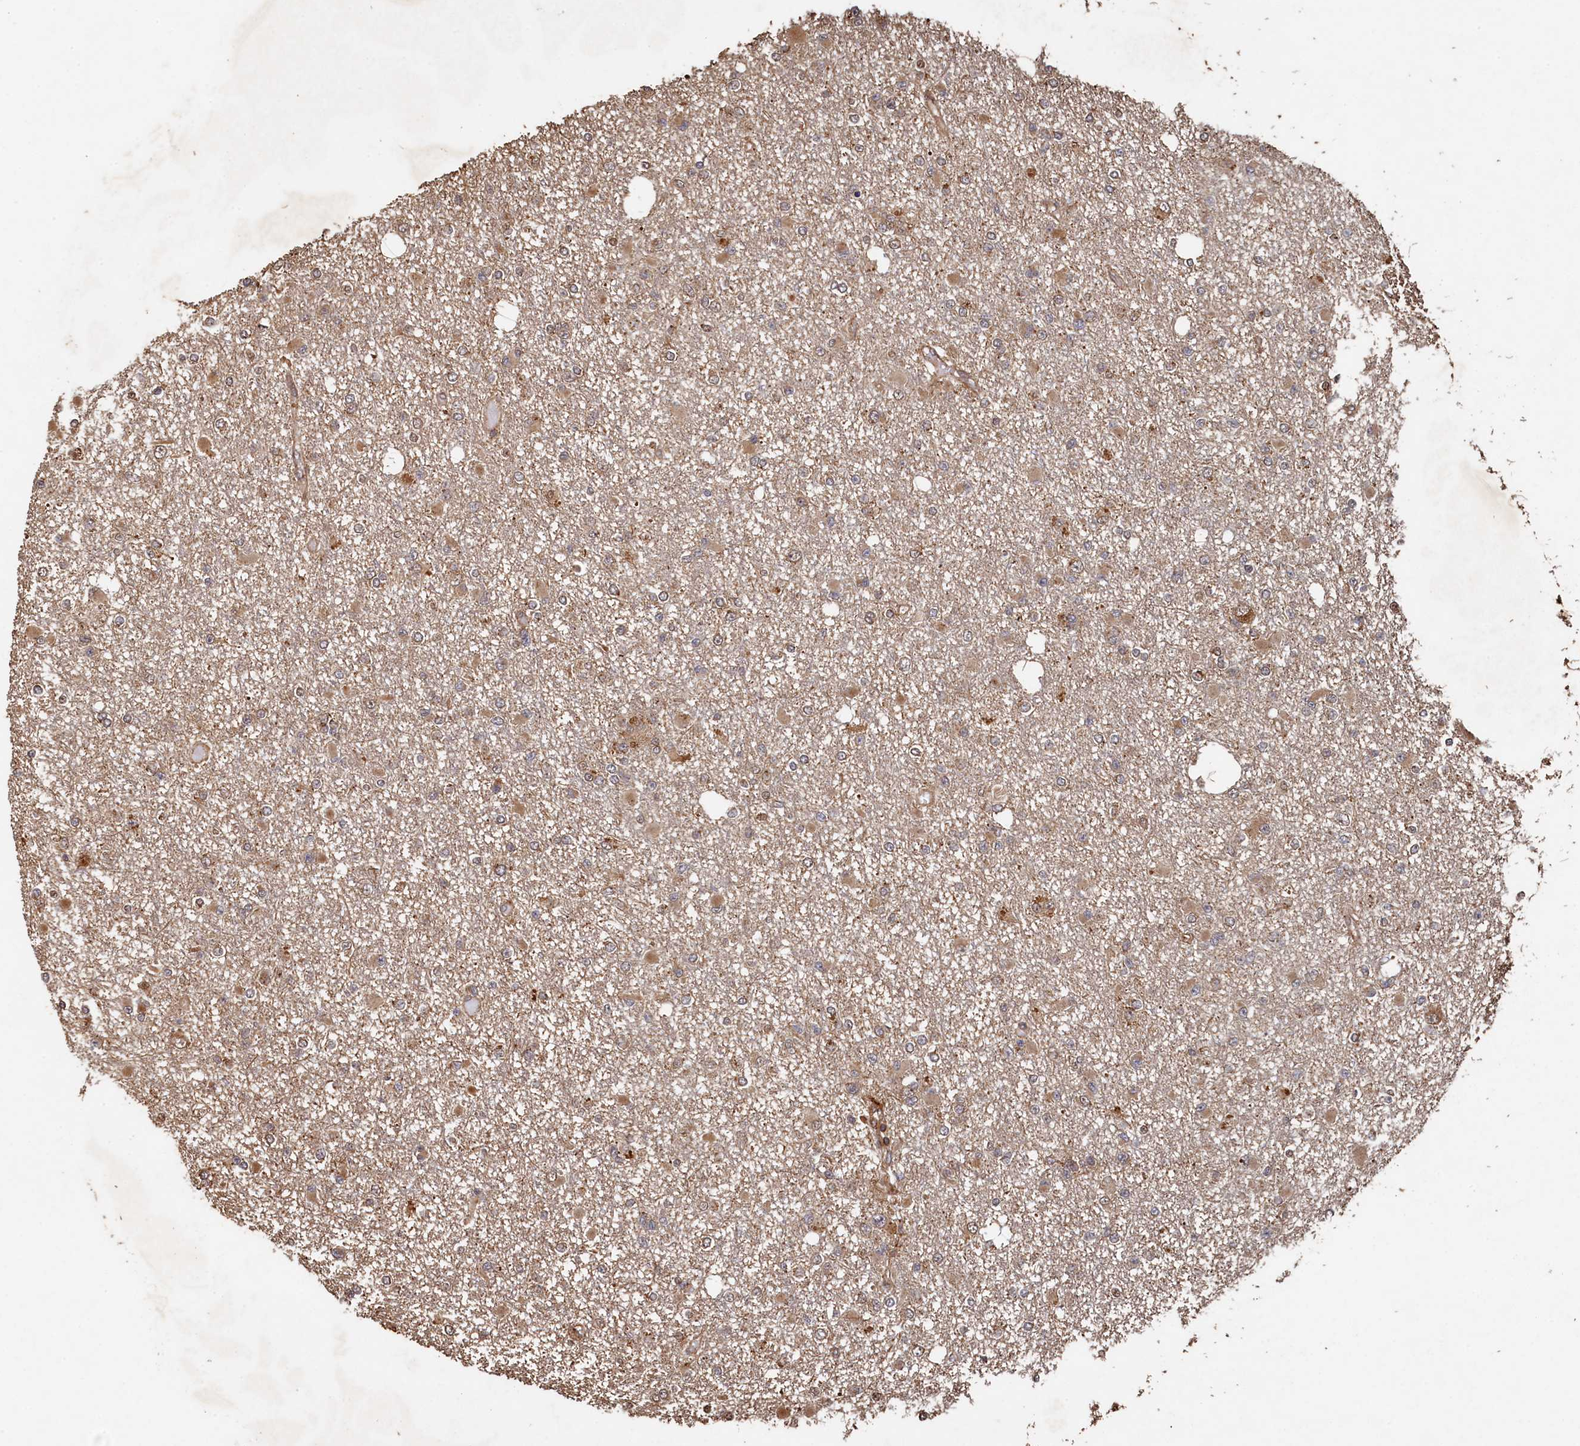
{"staining": {"intensity": "weak", "quantity": "25%-75%", "location": "cytoplasmic/membranous"}, "tissue": "glioma", "cell_type": "Tumor cells", "image_type": "cancer", "snomed": [{"axis": "morphology", "description": "Glioma, malignant, Low grade"}, {"axis": "topography", "description": "Brain"}], "caption": "Tumor cells reveal weak cytoplasmic/membranous staining in approximately 25%-75% of cells in low-grade glioma (malignant).", "gene": "PIGN", "patient": {"sex": "female", "age": 22}}